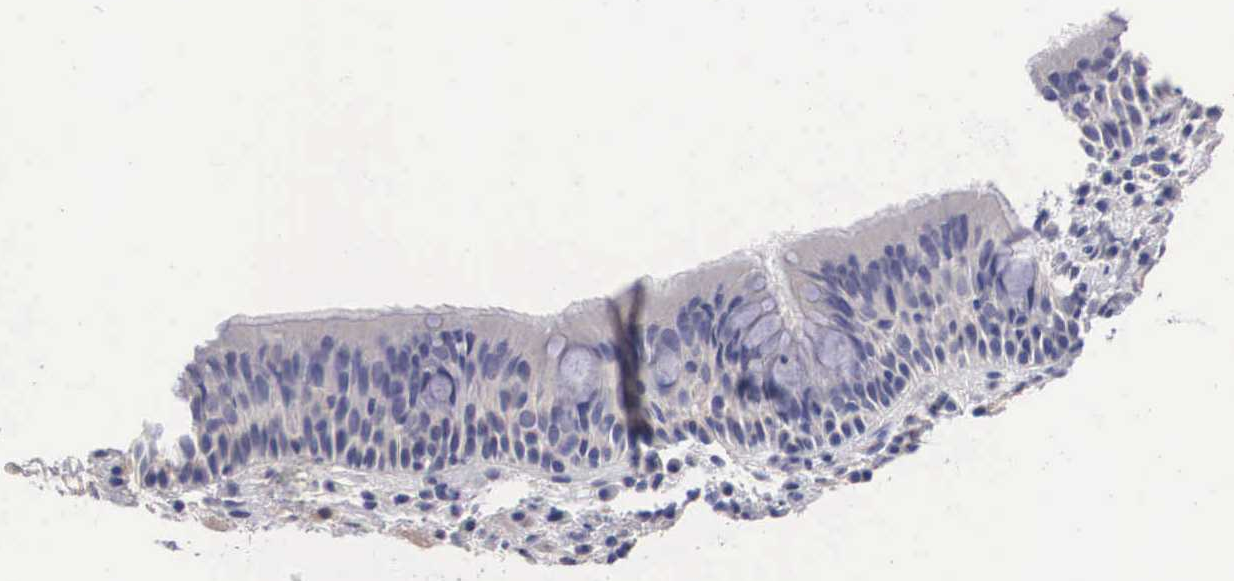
{"staining": {"intensity": "weak", "quantity": "25%-75%", "location": "cytoplasmic/membranous"}, "tissue": "nasopharynx", "cell_type": "Respiratory epithelial cells", "image_type": "normal", "snomed": [{"axis": "morphology", "description": "Normal tissue, NOS"}, {"axis": "topography", "description": "Nasopharynx"}], "caption": "Brown immunohistochemical staining in benign nasopharynx displays weak cytoplasmic/membranous staining in about 25%-75% of respiratory epithelial cells.", "gene": "ABHD4", "patient": {"sex": "male", "age": 63}}